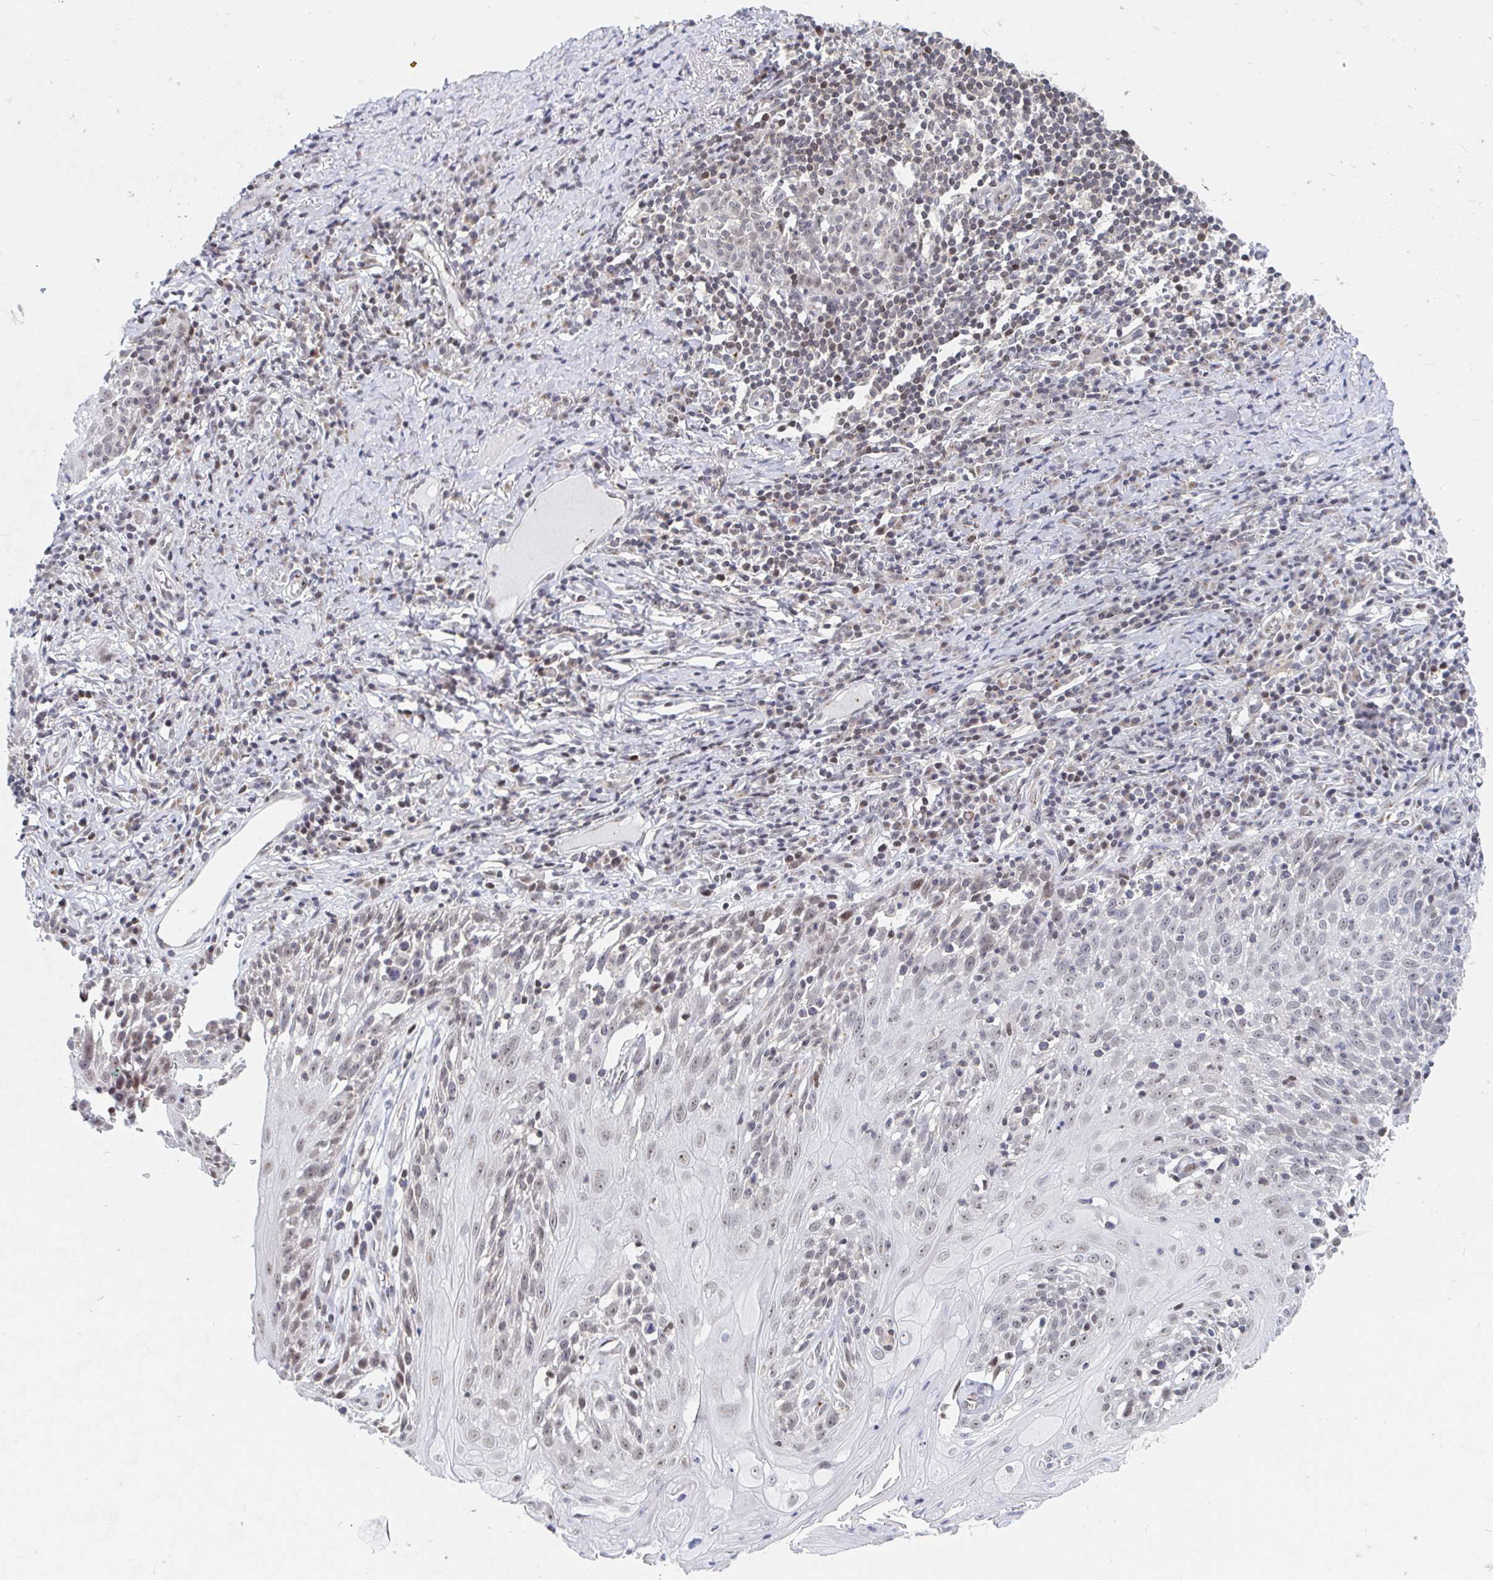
{"staining": {"intensity": "weak", "quantity": "25%-75%", "location": "nuclear"}, "tissue": "skin cancer", "cell_type": "Tumor cells", "image_type": "cancer", "snomed": [{"axis": "morphology", "description": "Squamous cell carcinoma, NOS"}, {"axis": "topography", "description": "Skin"}, {"axis": "topography", "description": "Vulva"}], "caption": "Squamous cell carcinoma (skin) tissue demonstrates weak nuclear positivity in approximately 25%-75% of tumor cells, visualized by immunohistochemistry.", "gene": "CHD2", "patient": {"sex": "female", "age": 76}}